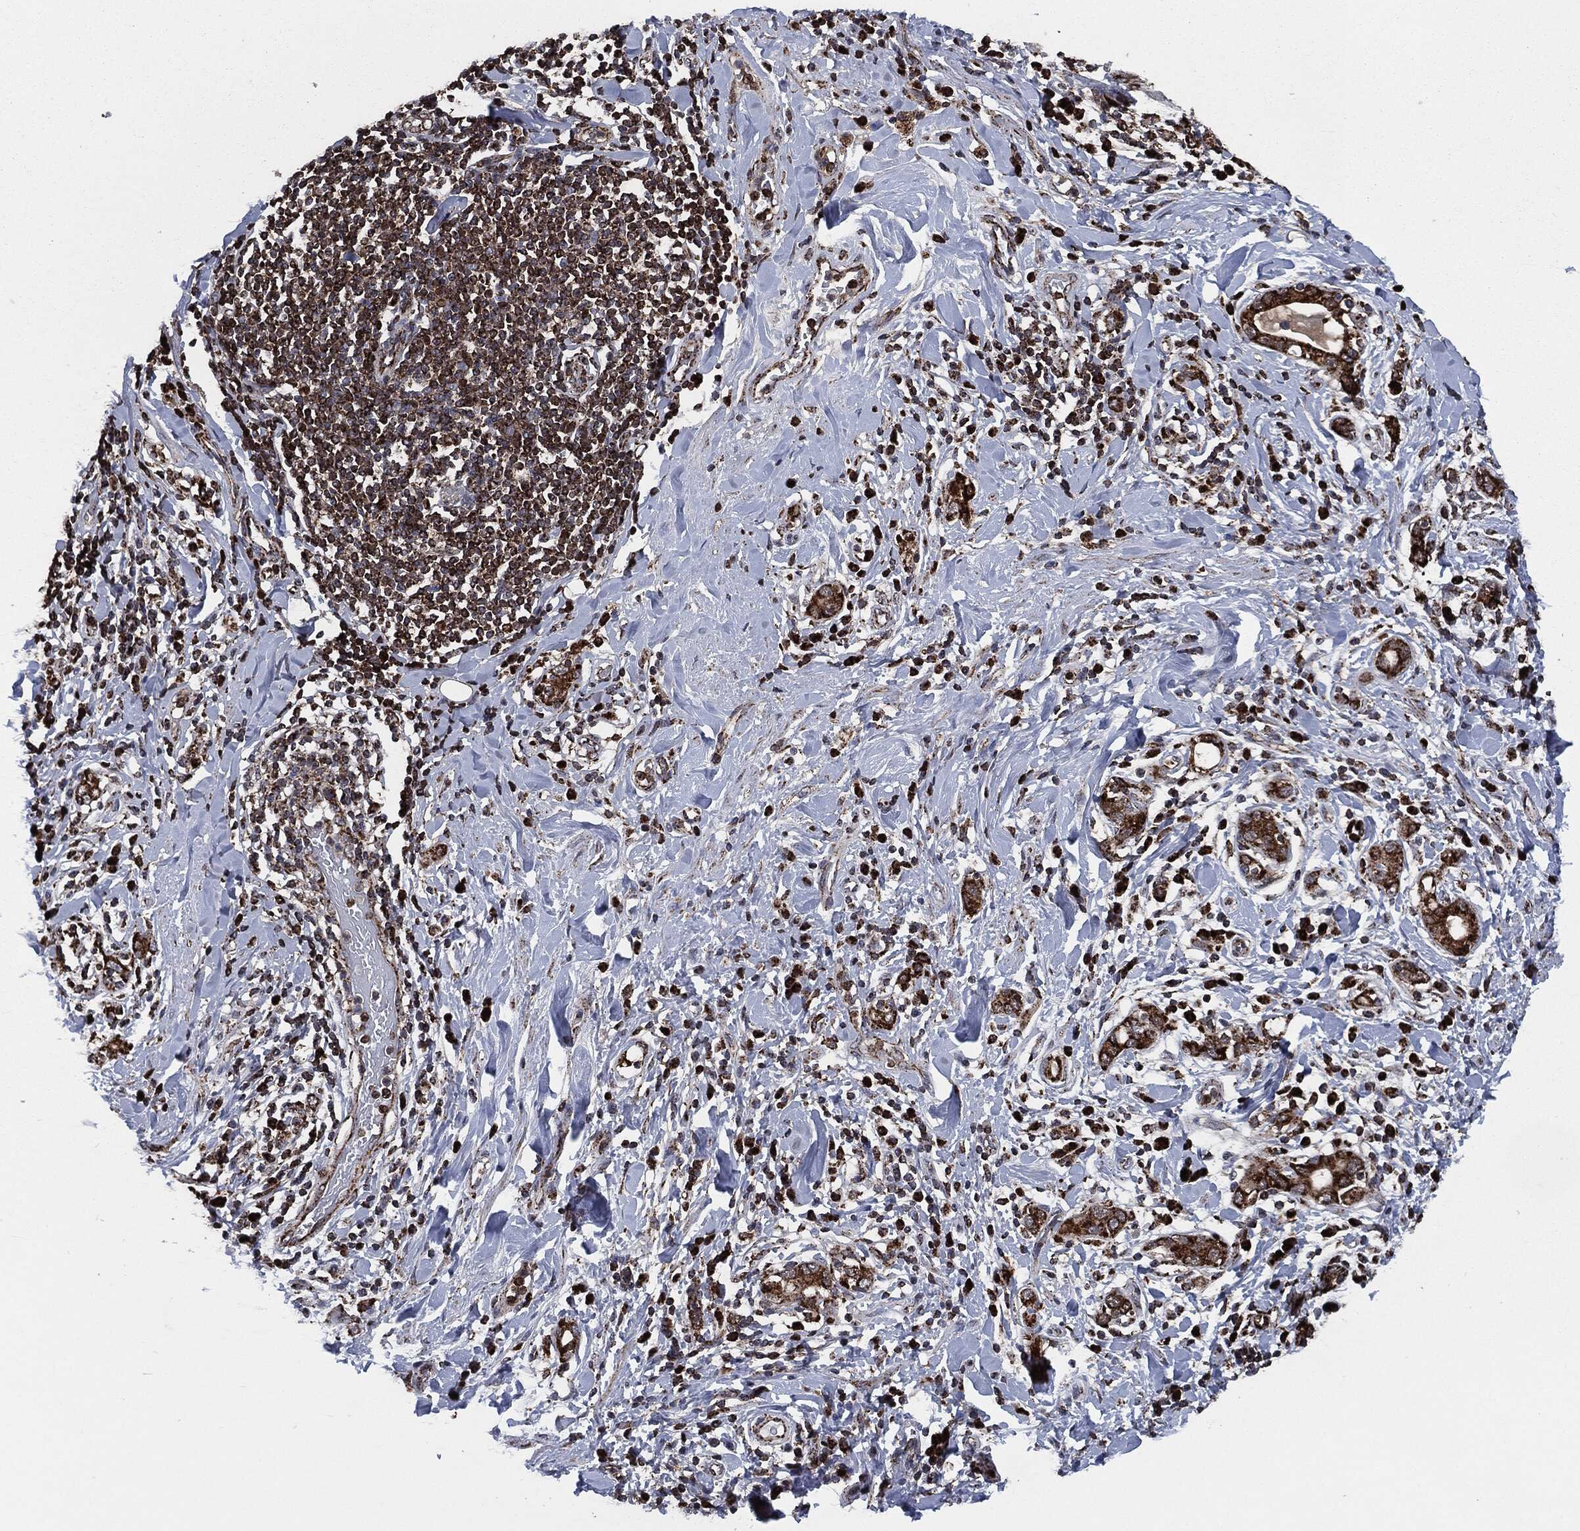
{"staining": {"intensity": "strong", "quantity": ">75%", "location": "cytoplasmic/membranous"}, "tissue": "stomach cancer", "cell_type": "Tumor cells", "image_type": "cancer", "snomed": [{"axis": "morphology", "description": "Adenocarcinoma, NOS"}, {"axis": "topography", "description": "Stomach"}], "caption": "Brown immunohistochemical staining in adenocarcinoma (stomach) exhibits strong cytoplasmic/membranous positivity in approximately >75% of tumor cells.", "gene": "FH", "patient": {"sex": "male", "age": 79}}